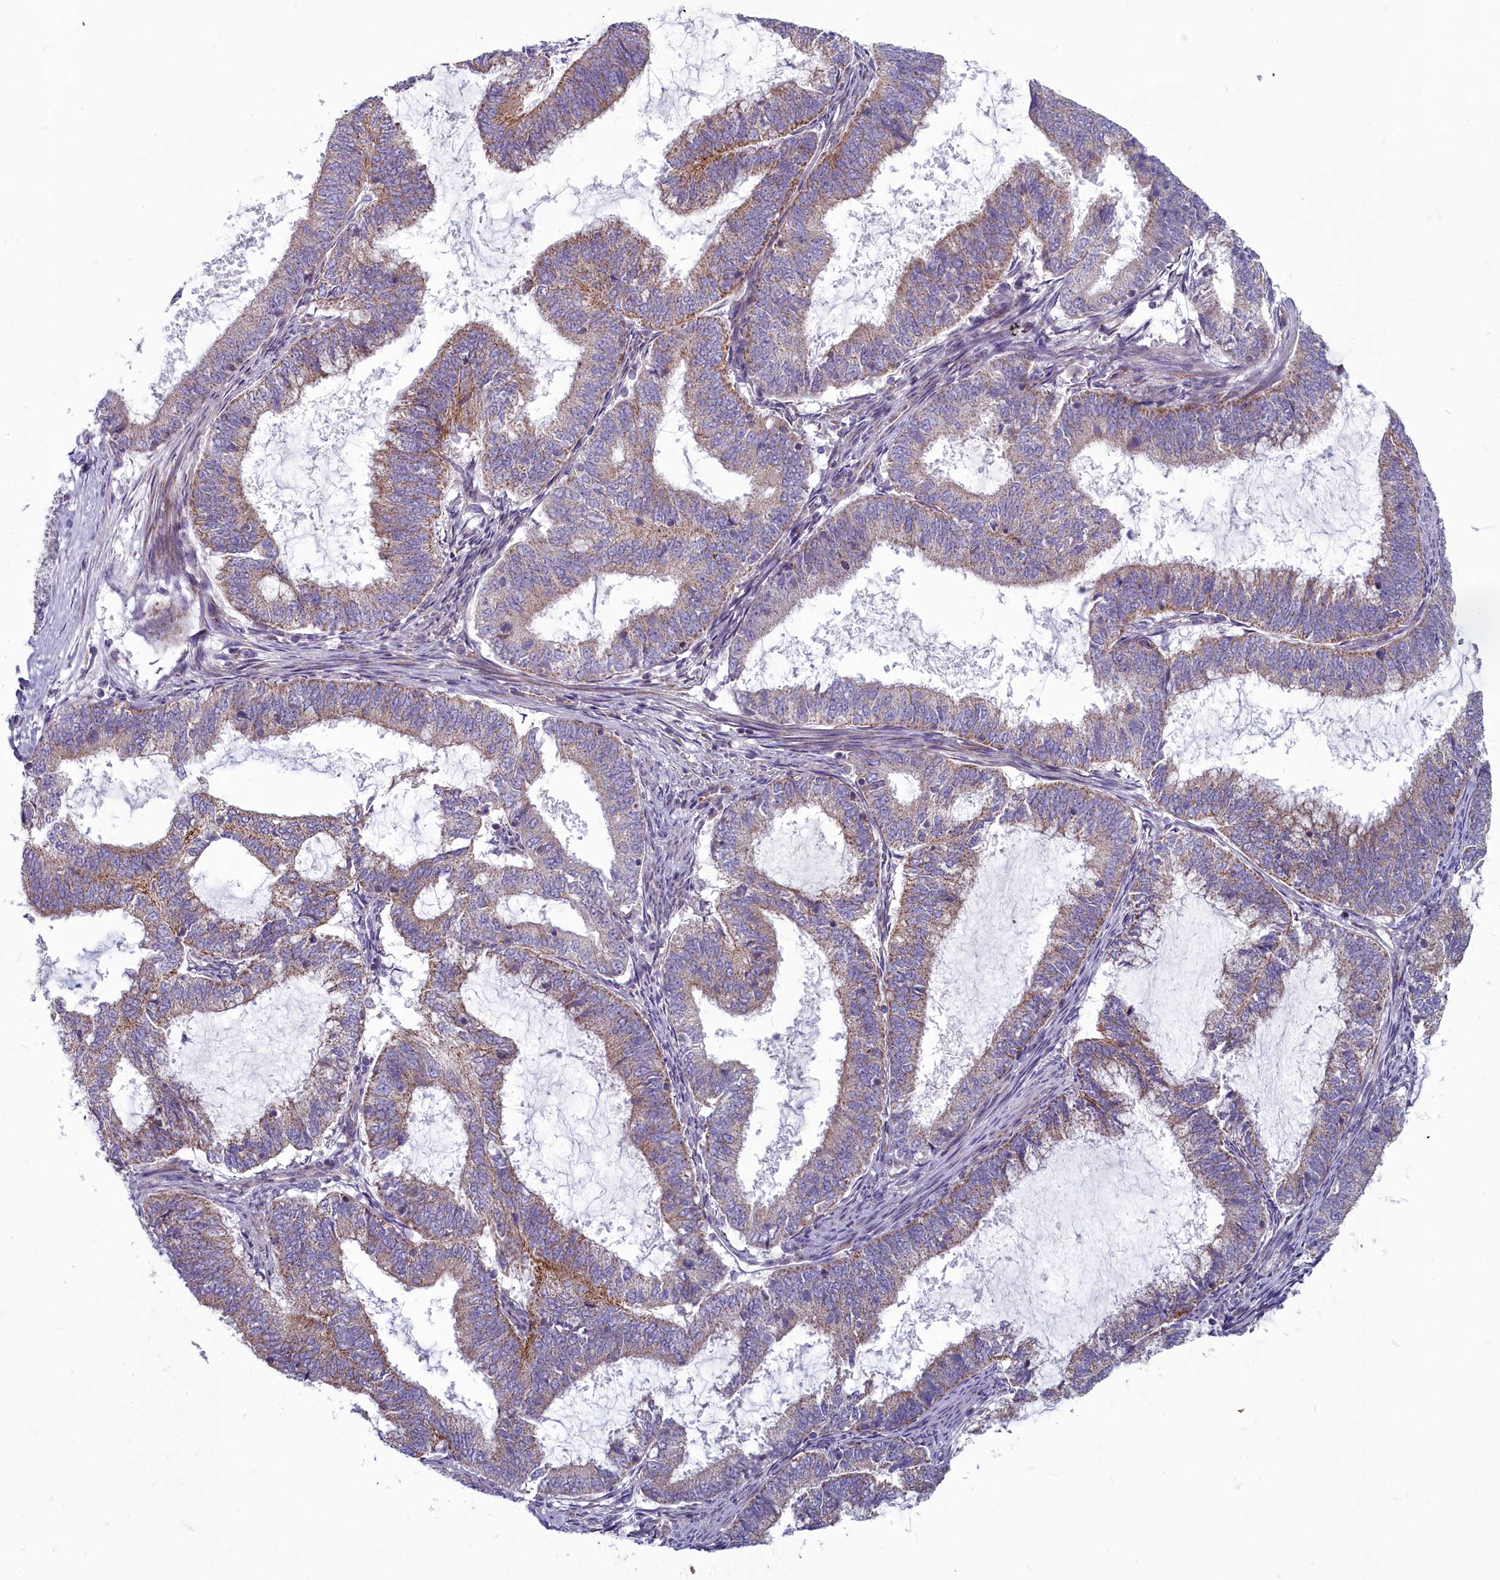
{"staining": {"intensity": "weak", "quantity": ">75%", "location": "cytoplasmic/membranous"}, "tissue": "endometrial cancer", "cell_type": "Tumor cells", "image_type": "cancer", "snomed": [{"axis": "morphology", "description": "Adenocarcinoma, NOS"}, {"axis": "topography", "description": "Endometrium"}], "caption": "IHC (DAB) staining of endometrial cancer shows weak cytoplasmic/membranous protein staining in about >75% of tumor cells.", "gene": "INSYN2A", "patient": {"sex": "female", "age": 51}}